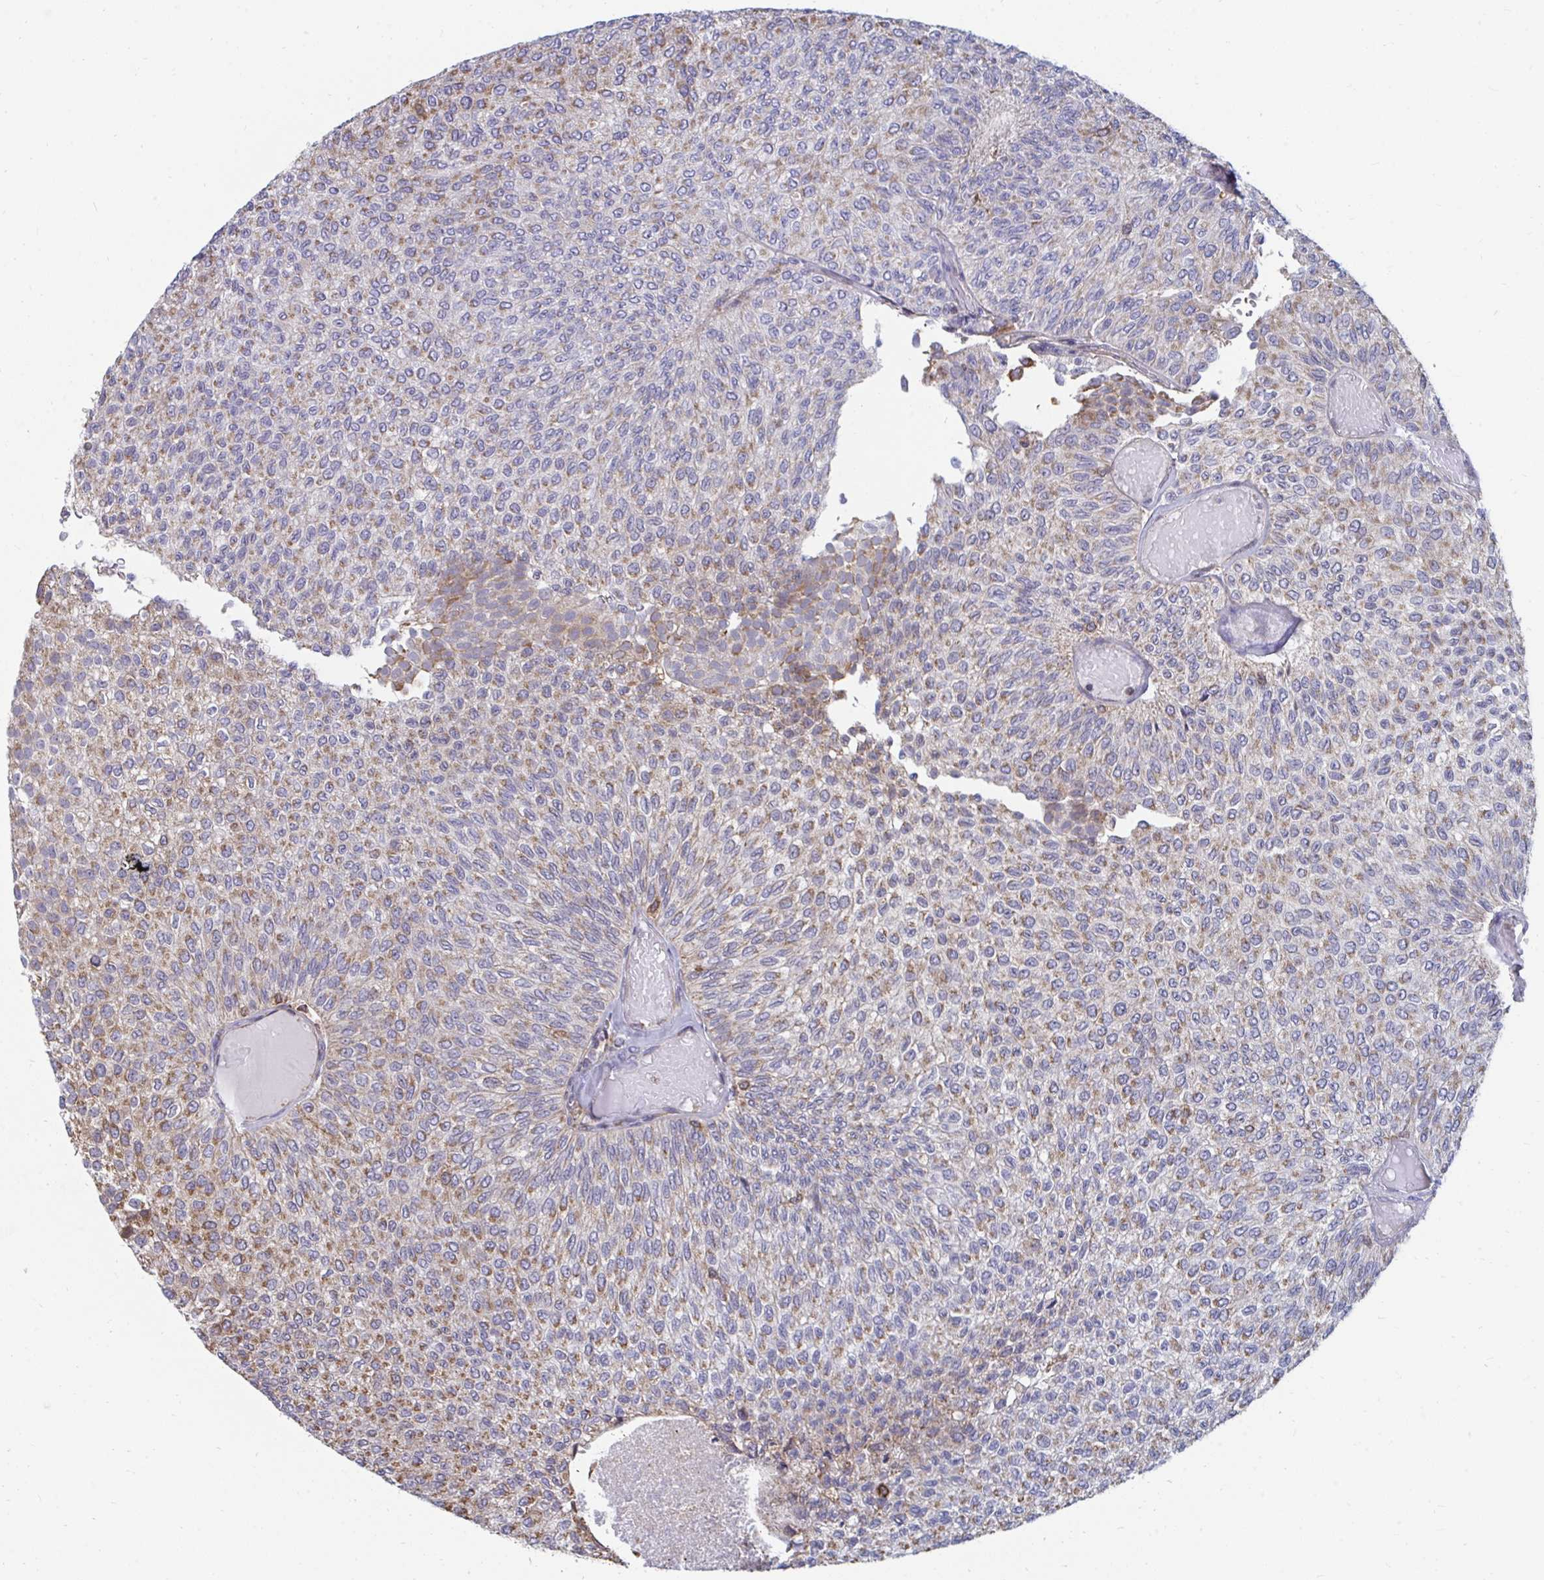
{"staining": {"intensity": "moderate", "quantity": "25%-75%", "location": "cytoplasmic/membranous"}, "tissue": "urothelial cancer", "cell_type": "Tumor cells", "image_type": "cancer", "snomed": [{"axis": "morphology", "description": "Urothelial carcinoma, Low grade"}, {"axis": "topography", "description": "Urinary bladder"}], "caption": "High-magnification brightfield microscopy of low-grade urothelial carcinoma stained with DAB (3,3'-diaminobenzidine) (brown) and counterstained with hematoxylin (blue). tumor cells exhibit moderate cytoplasmic/membranous staining is identified in approximately25%-75% of cells.", "gene": "ELAVL1", "patient": {"sex": "male", "age": 78}}